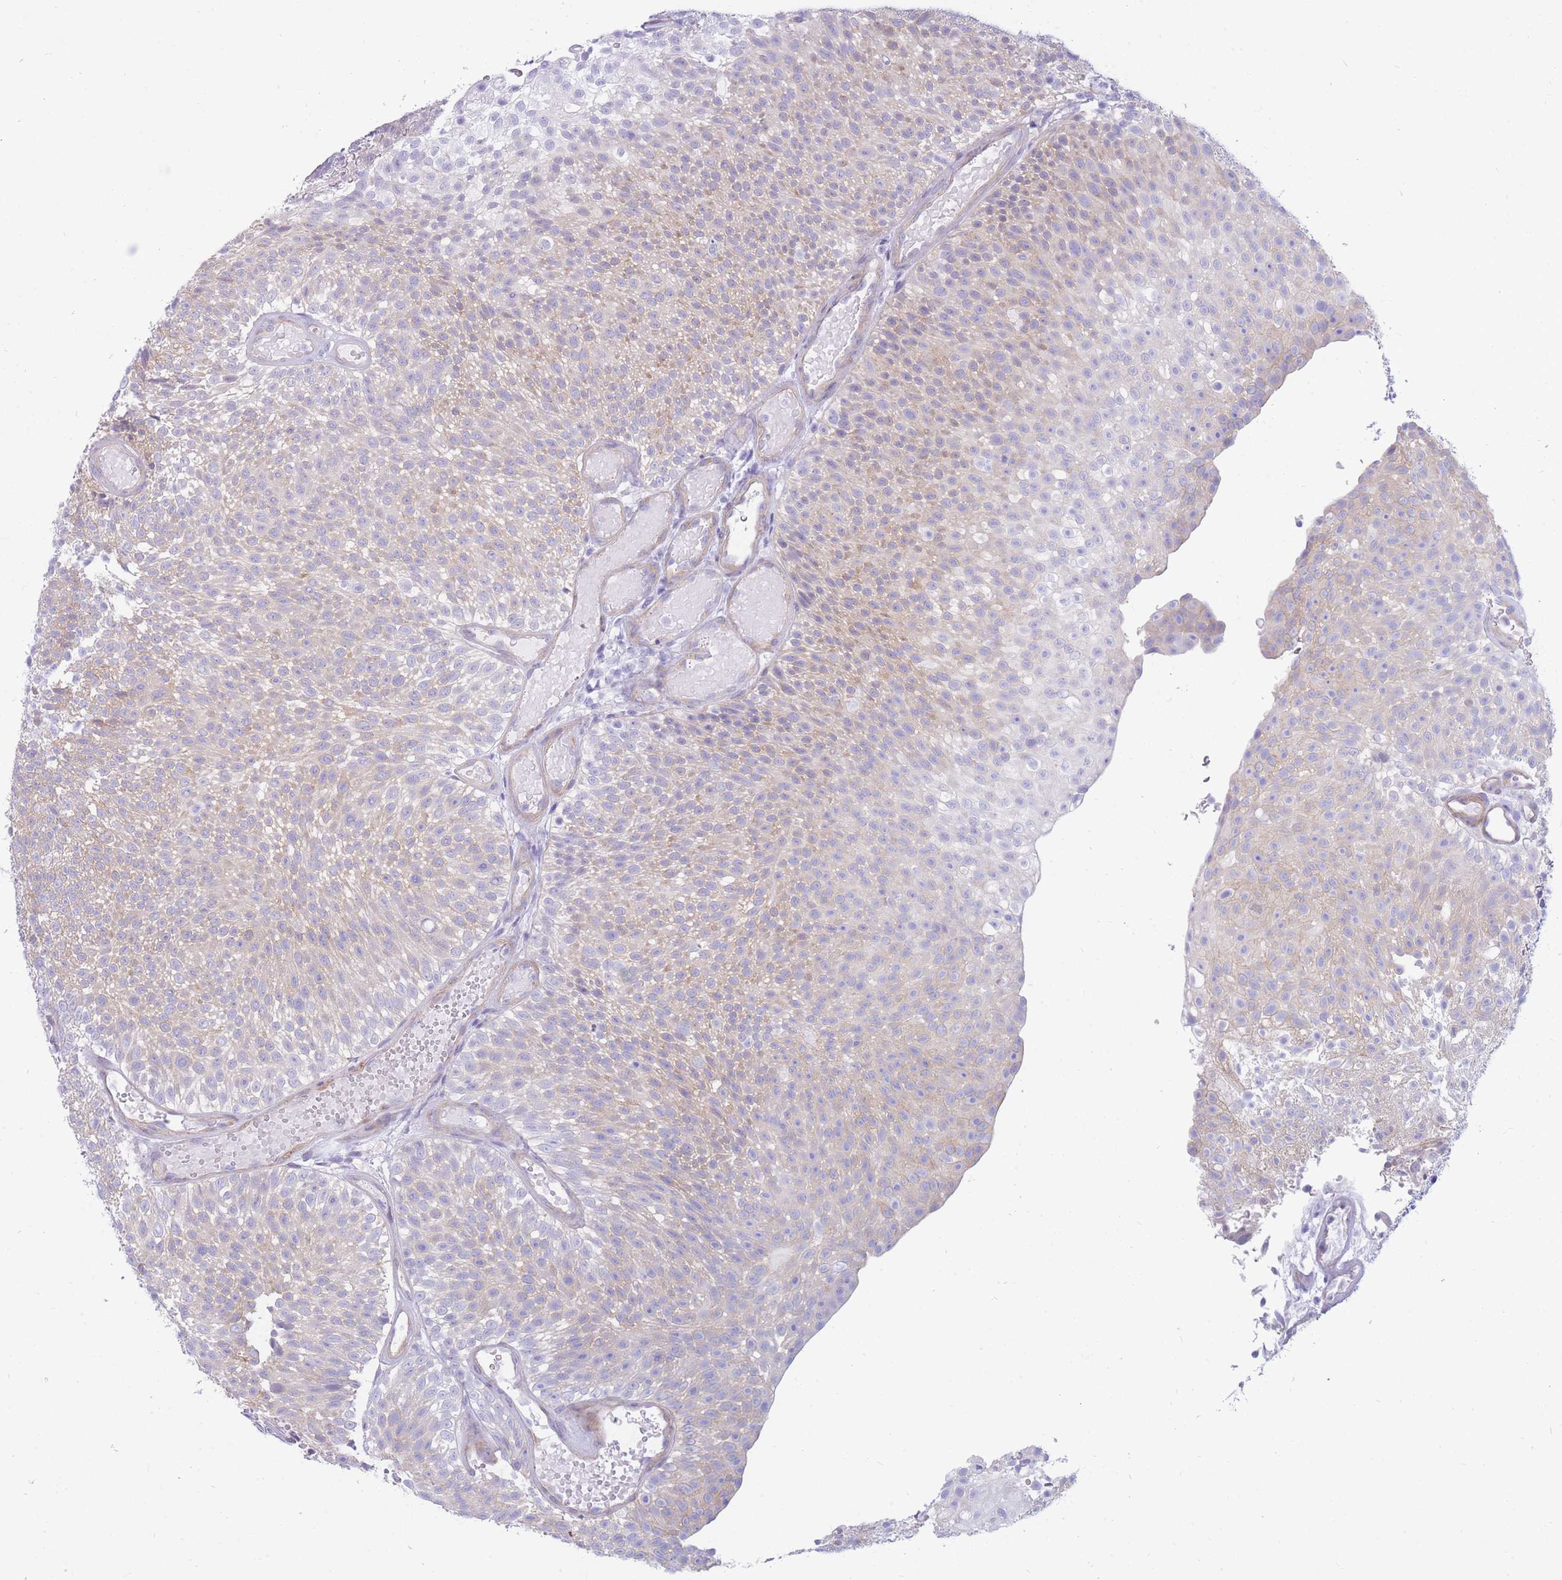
{"staining": {"intensity": "weak", "quantity": "<25%", "location": "cytoplasmic/membranous"}, "tissue": "urothelial cancer", "cell_type": "Tumor cells", "image_type": "cancer", "snomed": [{"axis": "morphology", "description": "Urothelial carcinoma, Low grade"}, {"axis": "topography", "description": "Urinary bladder"}], "caption": "Image shows no significant protein staining in tumor cells of urothelial carcinoma (low-grade).", "gene": "MTSS2", "patient": {"sex": "male", "age": 78}}